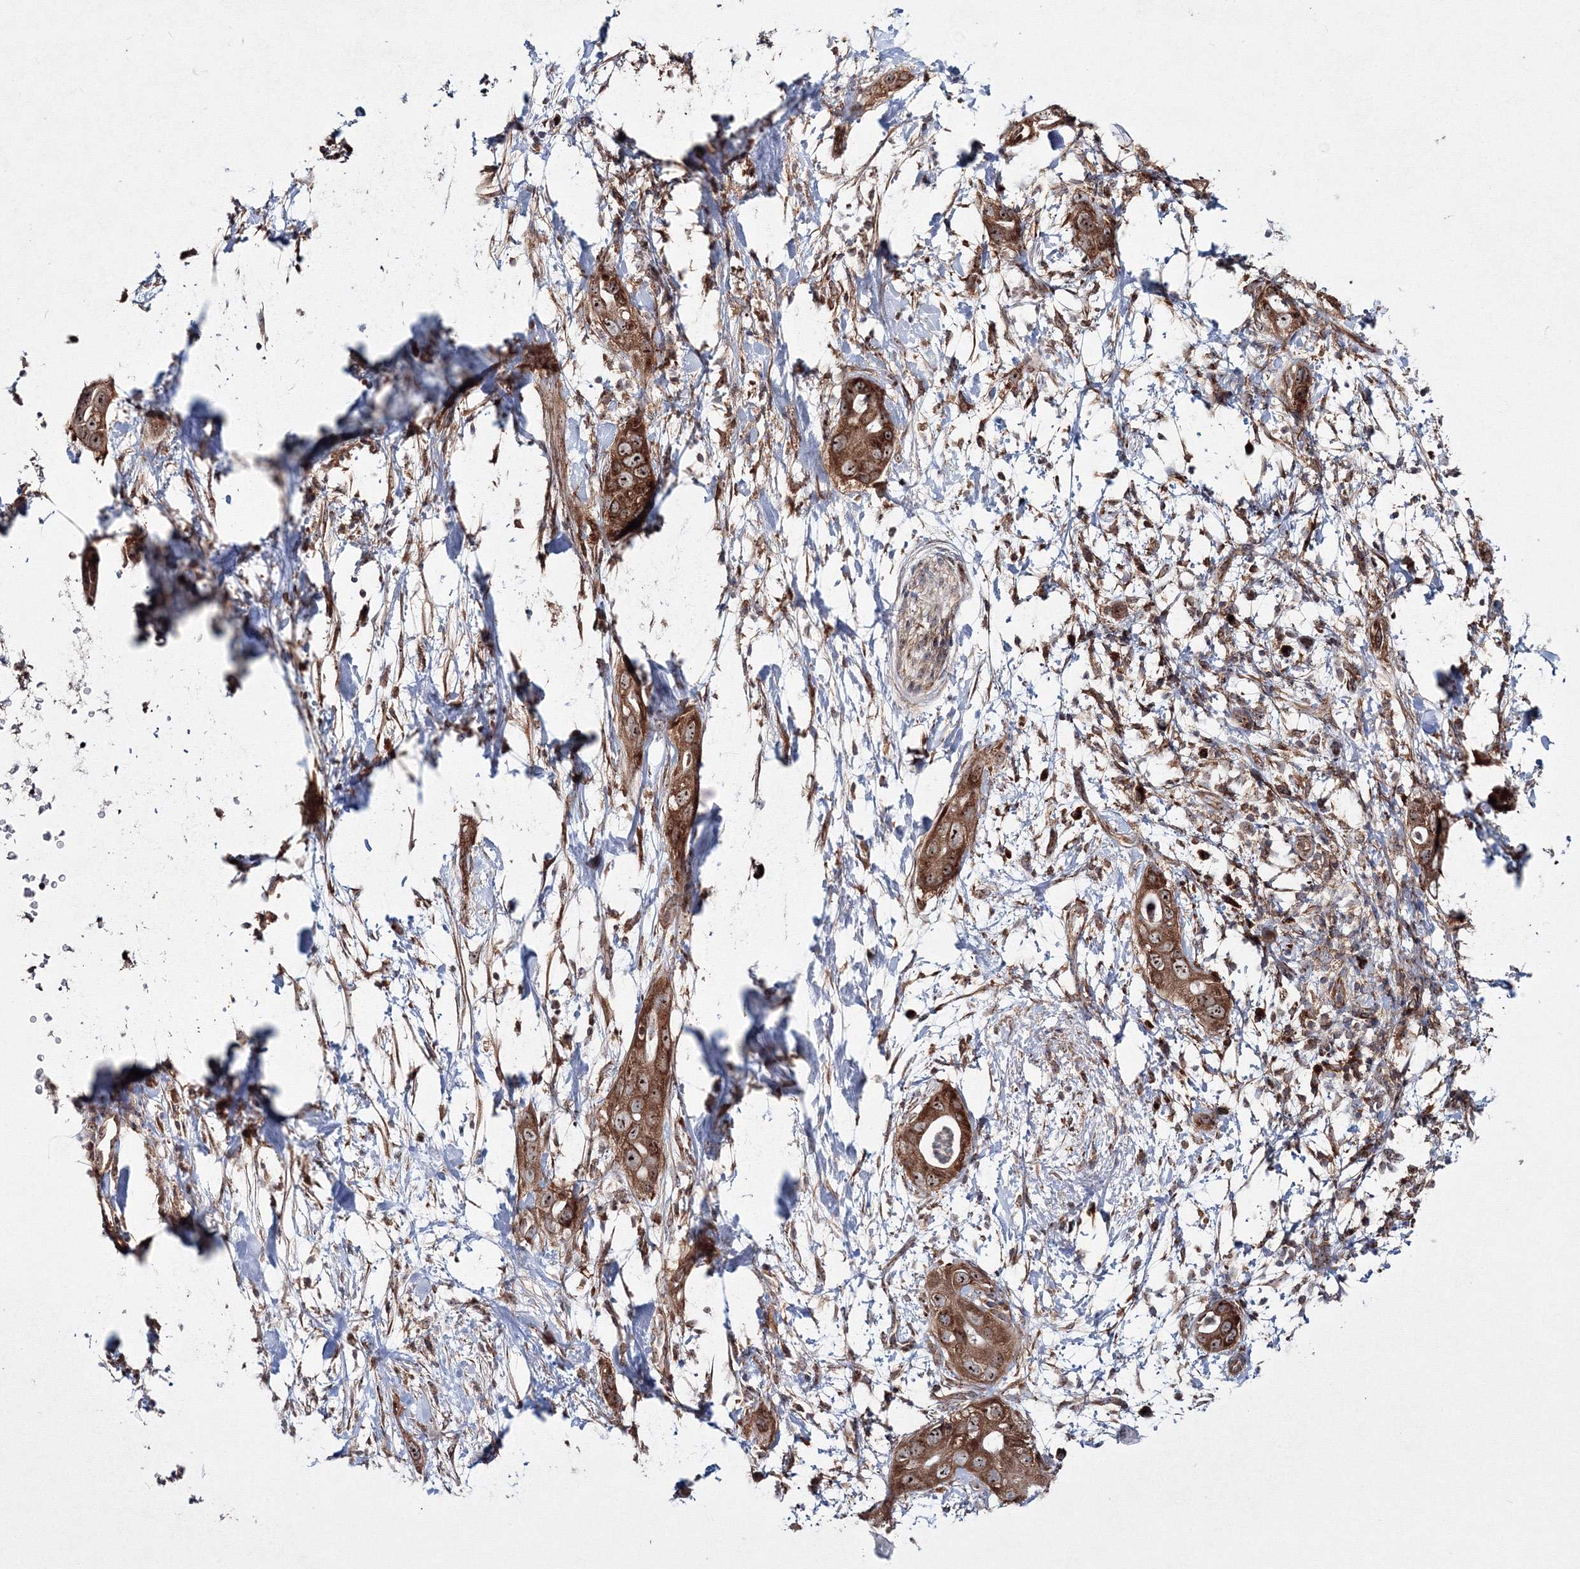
{"staining": {"intensity": "strong", "quantity": ">75%", "location": "cytoplasmic/membranous,nuclear"}, "tissue": "pancreatic cancer", "cell_type": "Tumor cells", "image_type": "cancer", "snomed": [{"axis": "morphology", "description": "Adenocarcinoma, NOS"}, {"axis": "topography", "description": "Pancreas"}], "caption": "The photomicrograph displays a brown stain indicating the presence of a protein in the cytoplasmic/membranous and nuclear of tumor cells in adenocarcinoma (pancreatic). (DAB (3,3'-diaminobenzidine) = brown stain, brightfield microscopy at high magnification).", "gene": "PEX13", "patient": {"sex": "female", "age": 78}}